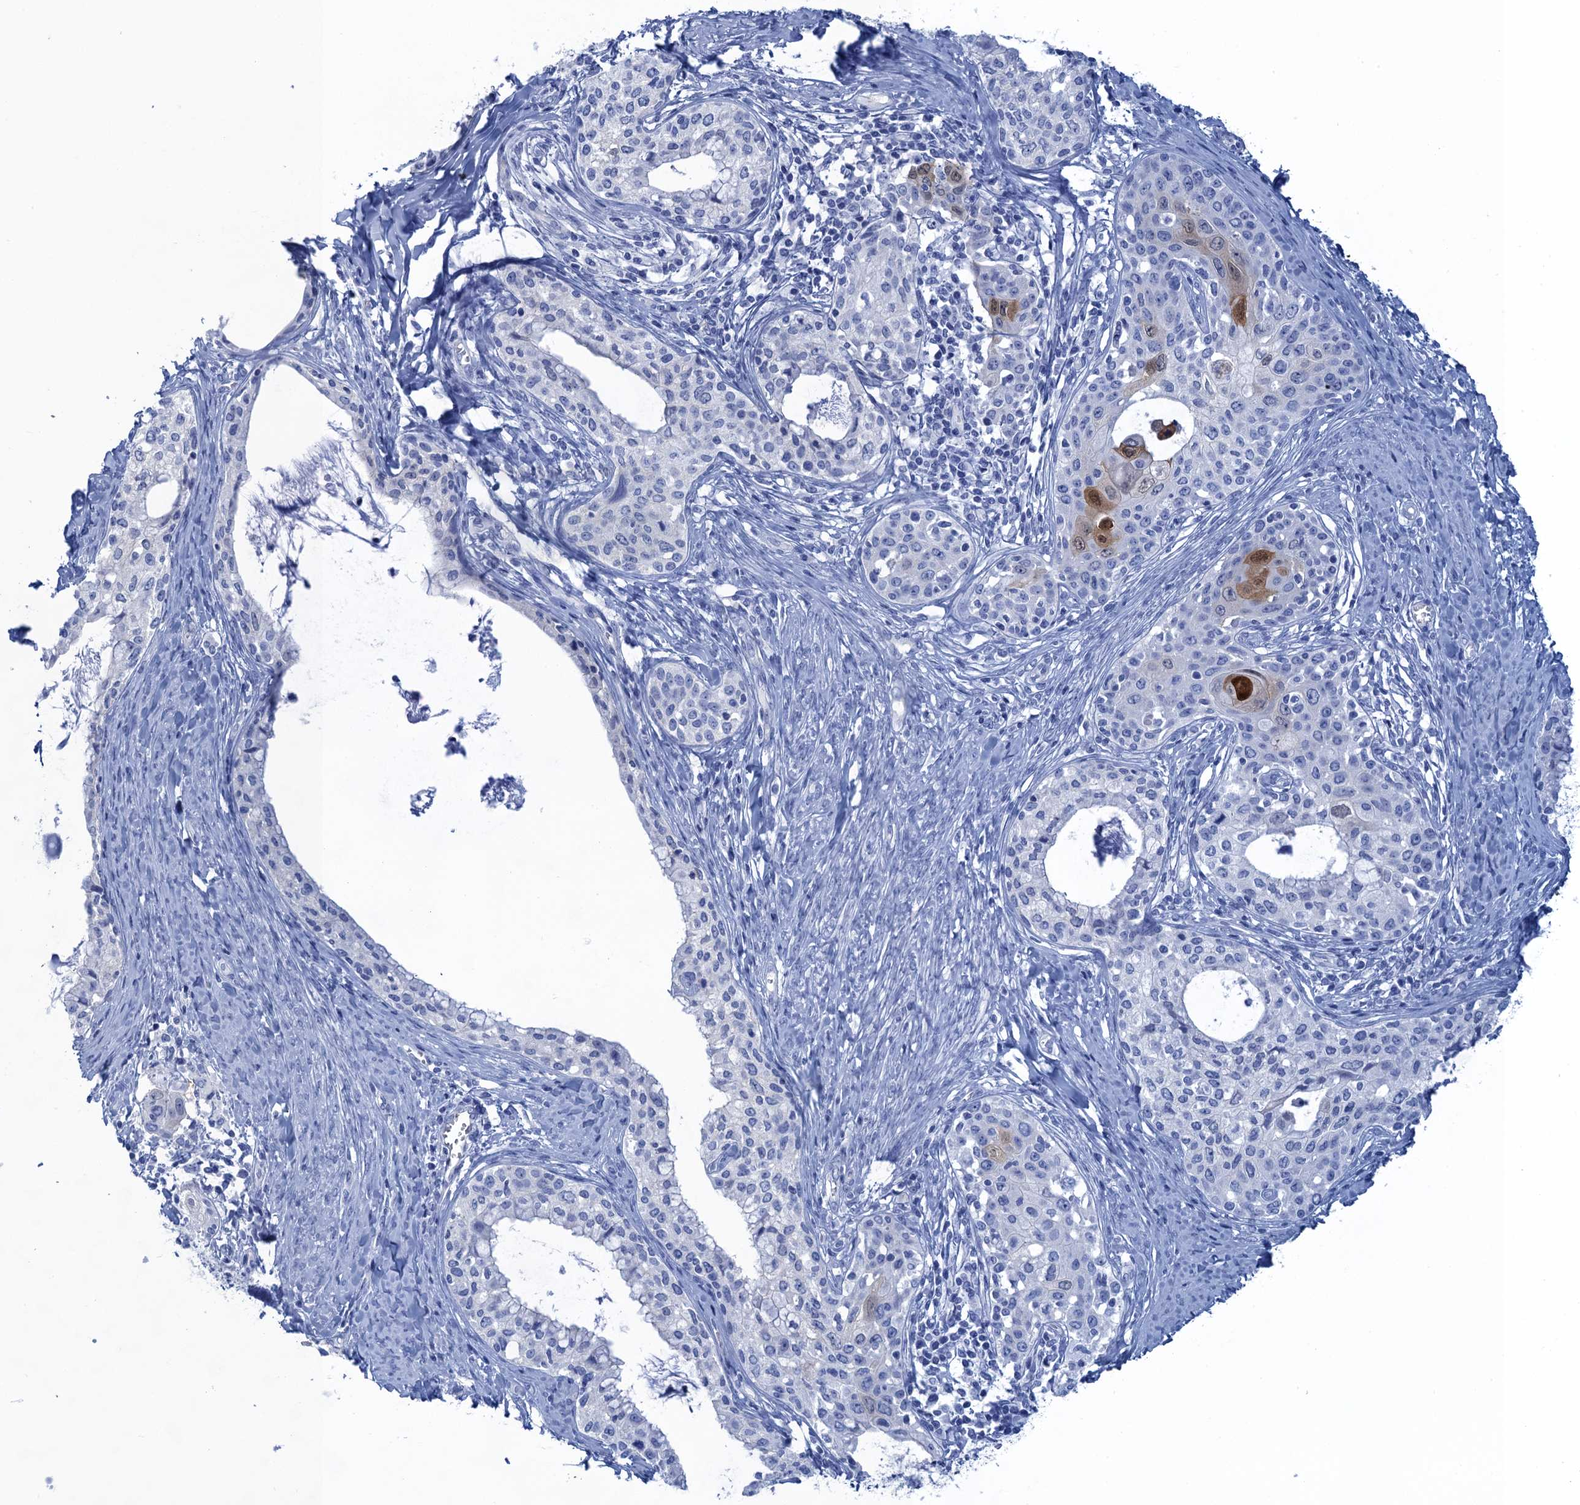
{"staining": {"intensity": "moderate", "quantity": "<25%", "location": "cytoplasmic/membranous,nuclear"}, "tissue": "cervical cancer", "cell_type": "Tumor cells", "image_type": "cancer", "snomed": [{"axis": "morphology", "description": "Squamous cell carcinoma, NOS"}, {"axis": "morphology", "description": "Adenocarcinoma, NOS"}, {"axis": "topography", "description": "Cervix"}], "caption": "Immunohistochemical staining of human cervical squamous cell carcinoma shows low levels of moderate cytoplasmic/membranous and nuclear expression in about <25% of tumor cells.", "gene": "CALML5", "patient": {"sex": "female", "age": 52}}